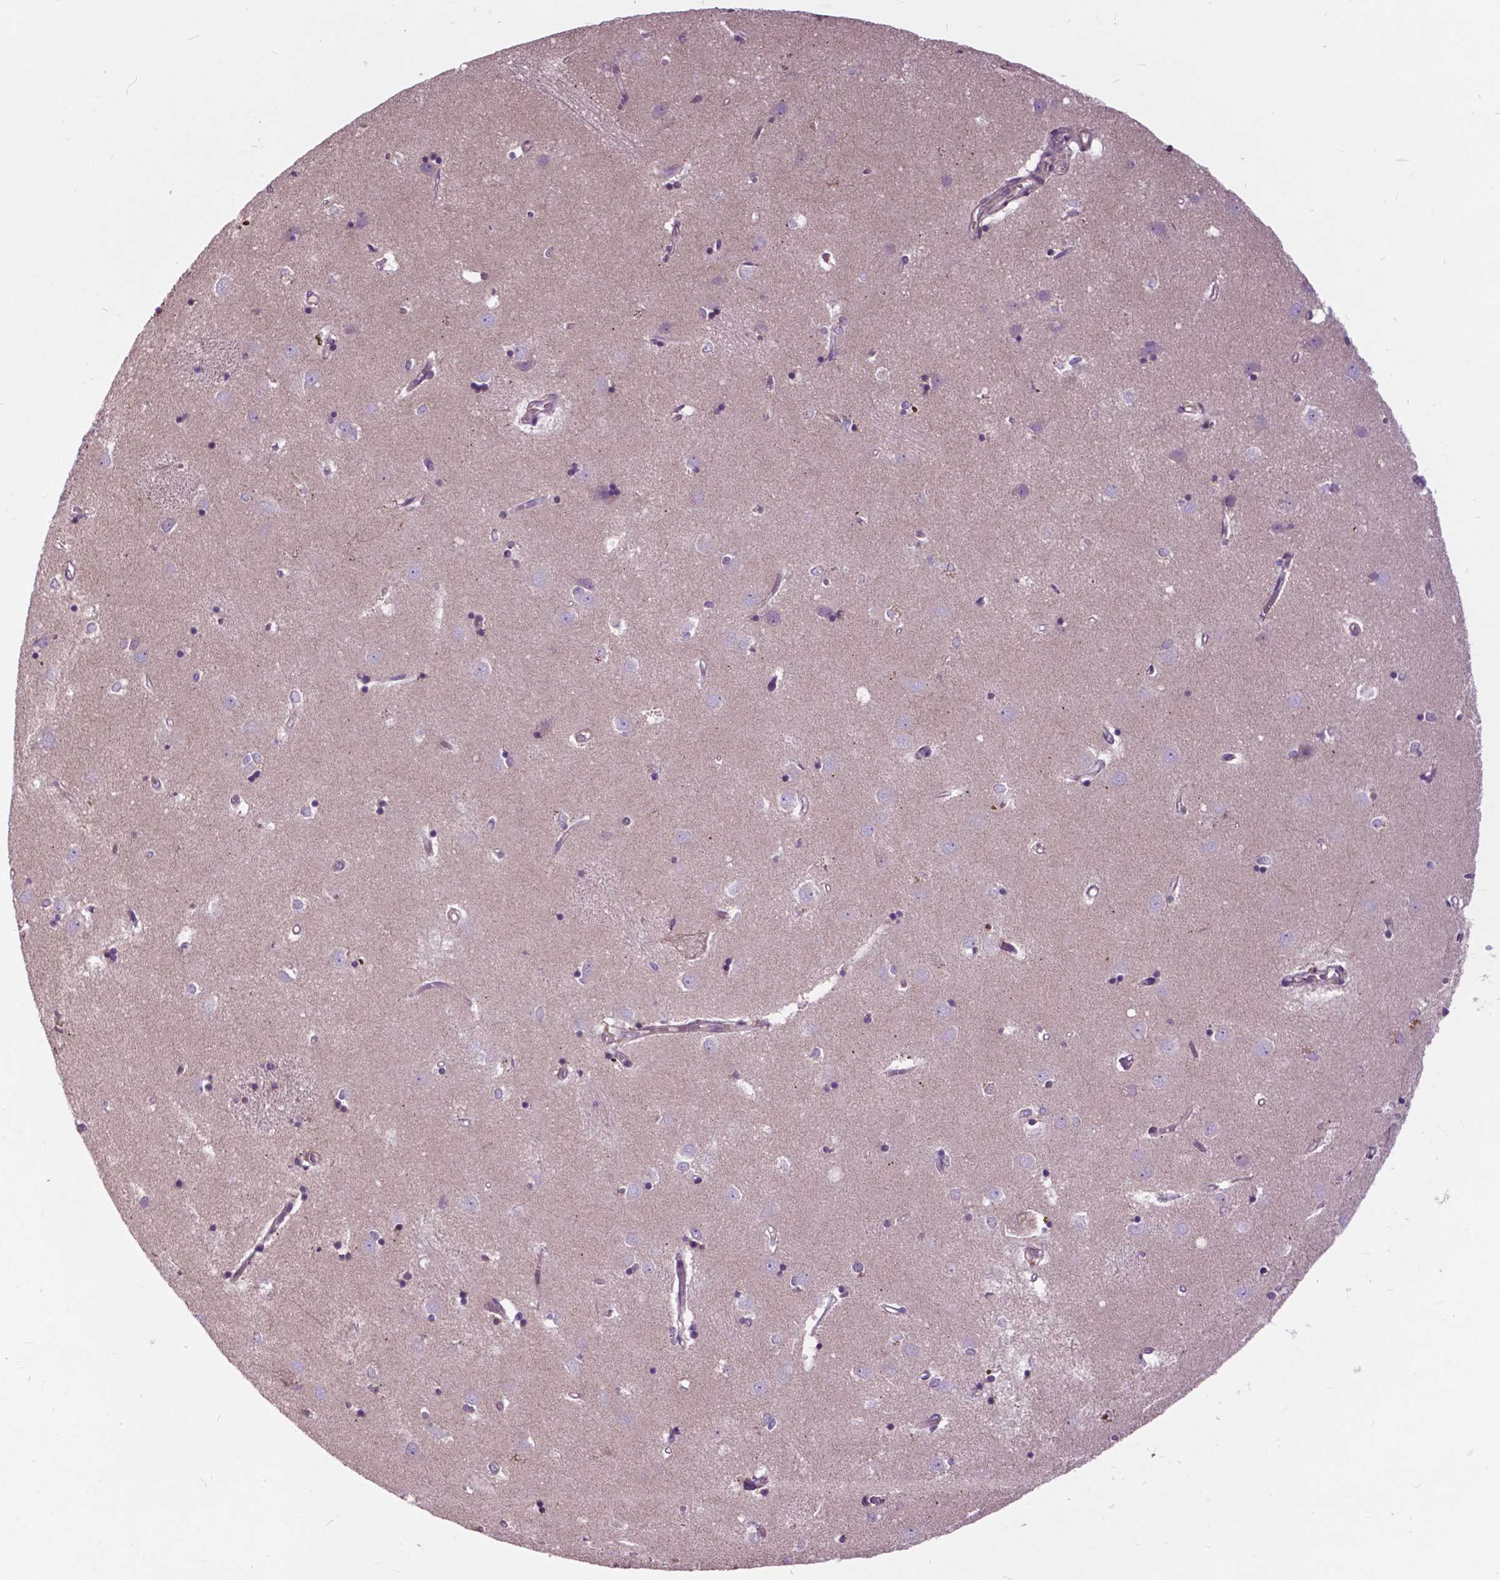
{"staining": {"intensity": "weak", "quantity": "25%-75%", "location": "cytoplasmic/membranous"}, "tissue": "caudate", "cell_type": "Glial cells", "image_type": "normal", "snomed": [{"axis": "morphology", "description": "Normal tissue, NOS"}, {"axis": "topography", "description": "Lateral ventricle wall"}], "caption": "Immunohistochemical staining of benign human caudate demonstrates low levels of weak cytoplasmic/membranous expression in approximately 25%-75% of glial cells. (DAB IHC with brightfield microscopy, high magnification).", "gene": "ARAF", "patient": {"sex": "male", "age": 54}}